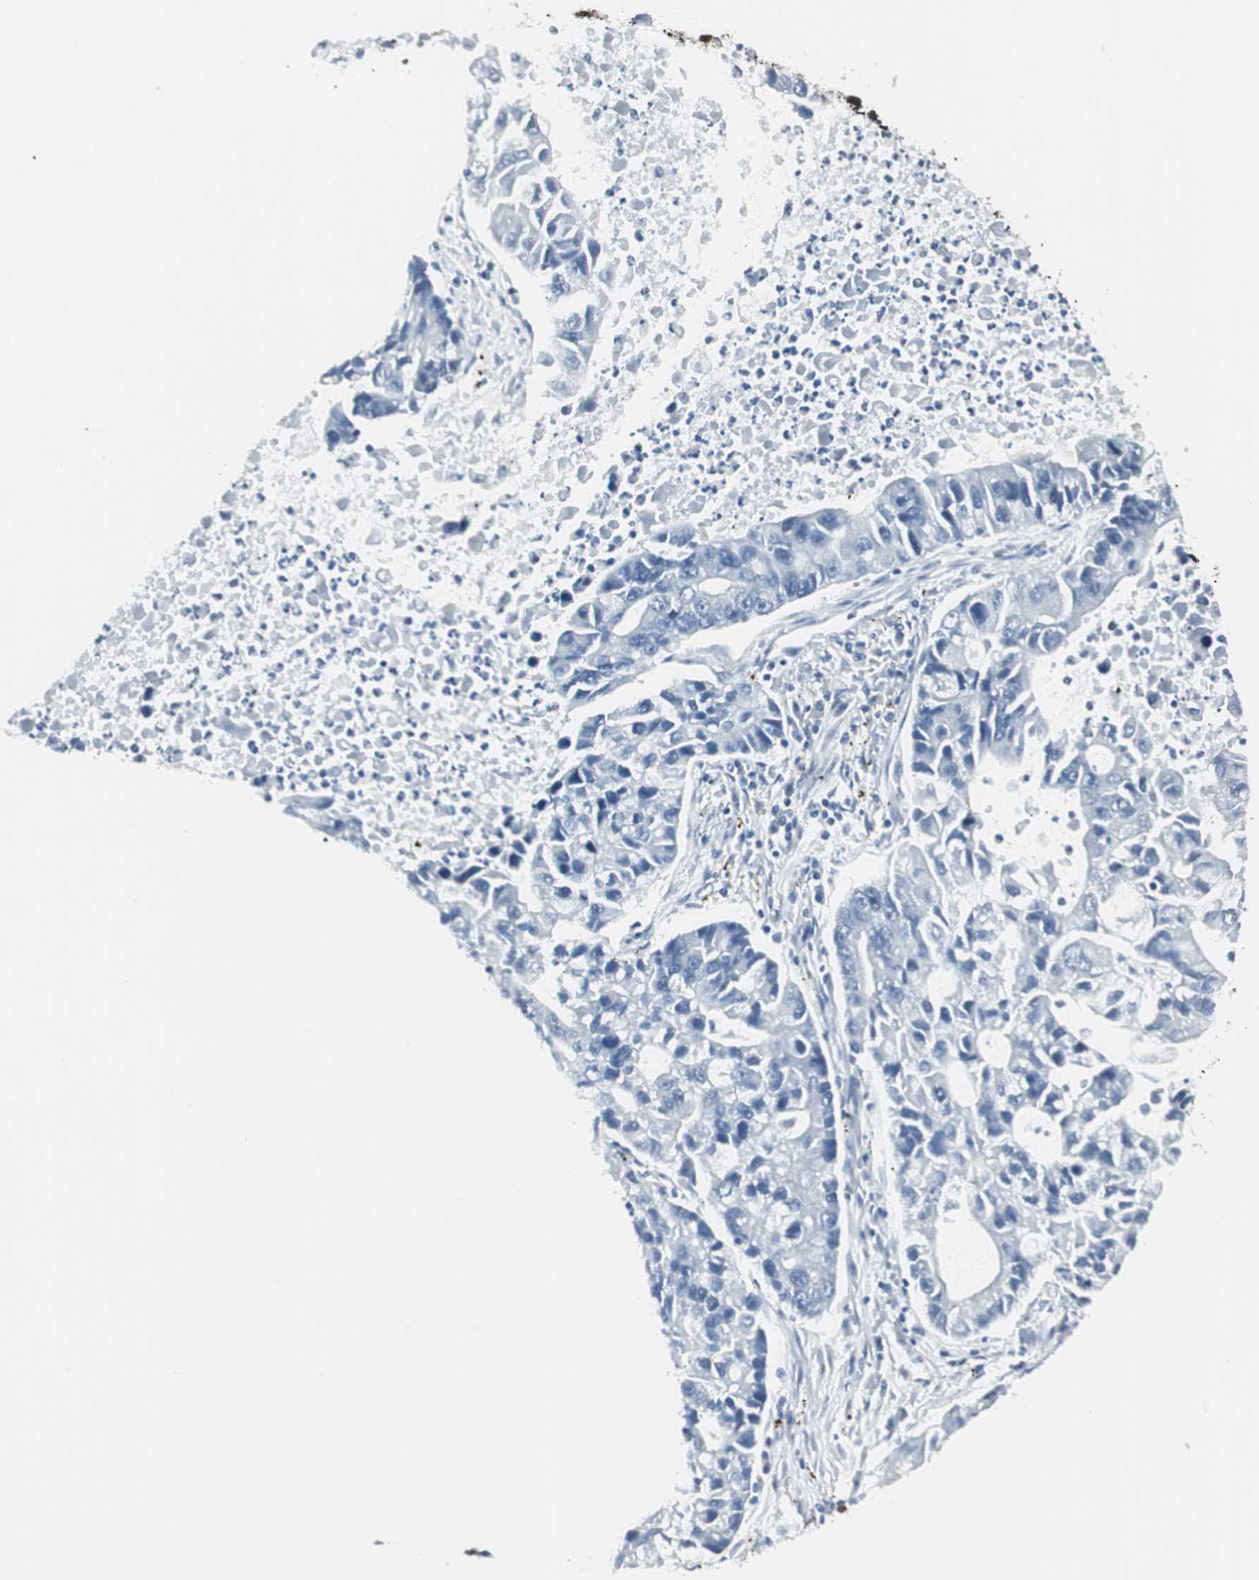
{"staining": {"intensity": "negative", "quantity": "none", "location": "none"}, "tissue": "lung cancer", "cell_type": "Tumor cells", "image_type": "cancer", "snomed": [{"axis": "morphology", "description": "Adenocarcinoma, NOS"}, {"axis": "topography", "description": "Lung"}], "caption": "Protein analysis of lung adenocarcinoma reveals no significant positivity in tumor cells.", "gene": "MEF2D", "patient": {"sex": "female", "age": 51}}